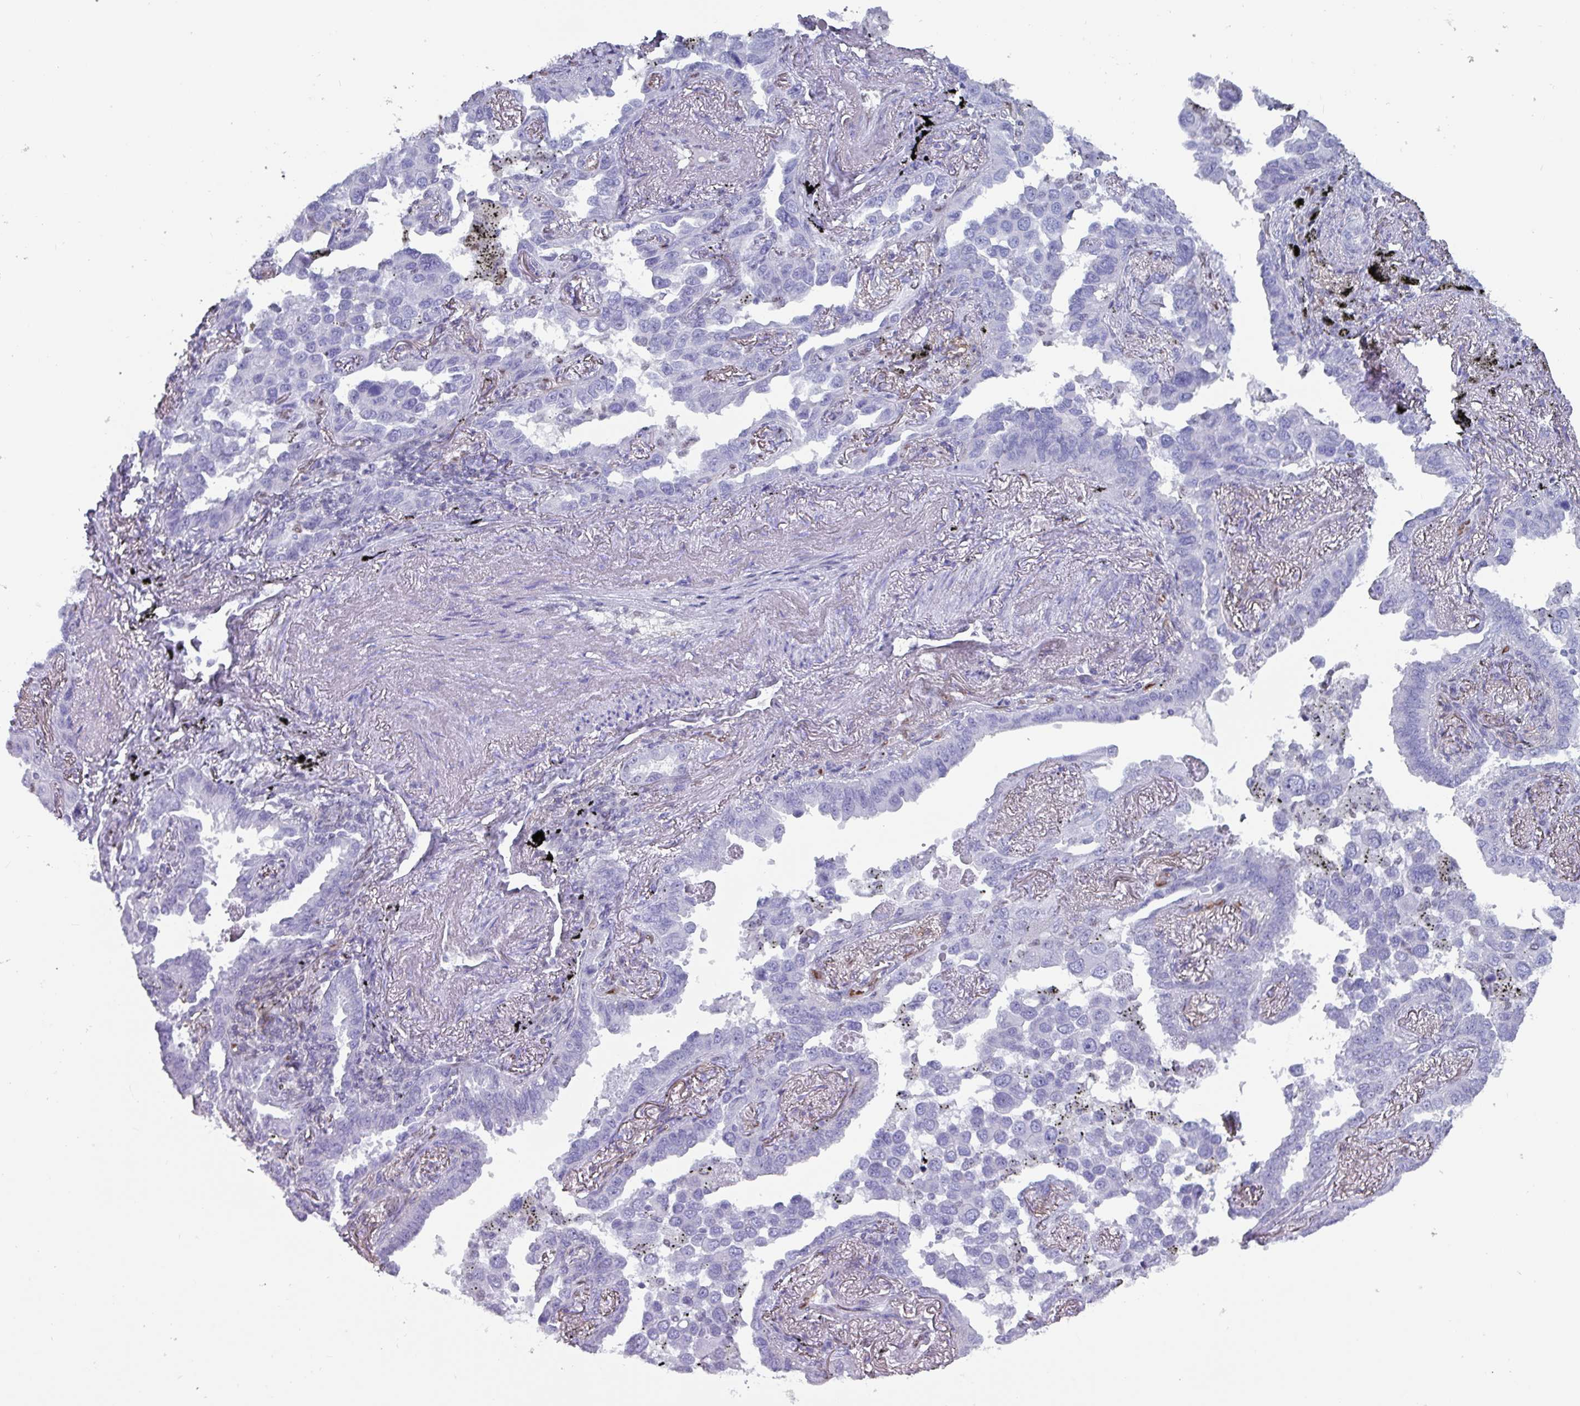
{"staining": {"intensity": "negative", "quantity": "none", "location": "none"}, "tissue": "lung cancer", "cell_type": "Tumor cells", "image_type": "cancer", "snomed": [{"axis": "morphology", "description": "Adenocarcinoma, NOS"}, {"axis": "topography", "description": "Lung"}], "caption": "DAB immunohistochemical staining of lung cancer (adenocarcinoma) demonstrates no significant positivity in tumor cells. The staining was performed using DAB to visualize the protein expression in brown, while the nuclei were stained in blue with hematoxylin (Magnification: 20x).", "gene": "ZNF816-ZNF321P", "patient": {"sex": "male", "age": 67}}